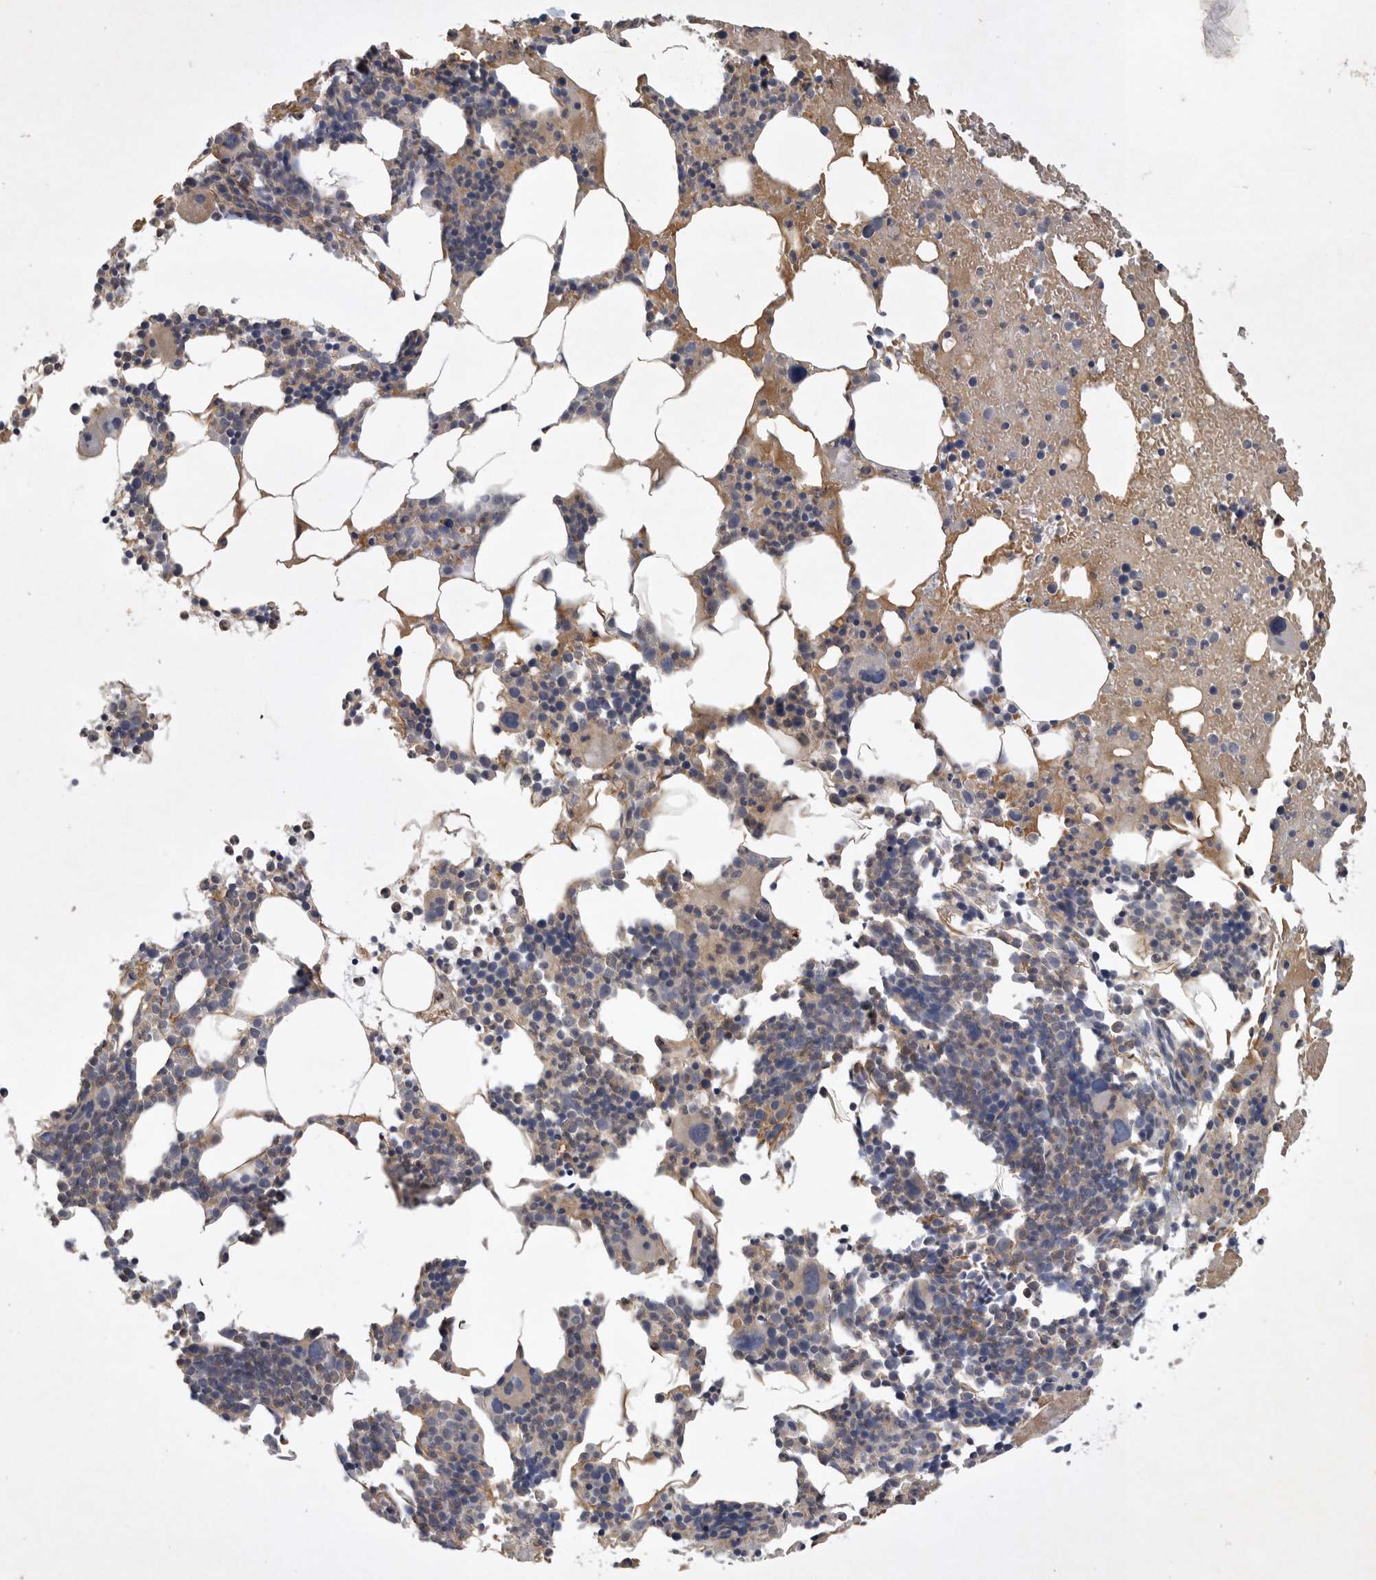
{"staining": {"intensity": "weak", "quantity": ">75%", "location": "cytoplasmic/membranous"}, "tissue": "bone marrow", "cell_type": "Hematopoietic cells", "image_type": "normal", "snomed": [{"axis": "morphology", "description": "Normal tissue, NOS"}, {"axis": "morphology", "description": "Inflammation, NOS"}, {"axis": "topography", "description": "Bone marrow"}], "caption": "Hematopoietic cells display low levels of weak cytoplasmic/membranous staining in about >75% of cells in normal bone marrow. The staining was performed using DAB to visualize the protein expression in brown, while the nuclei were stained in blue with hematoxylin (Magnification: 20x).", "gene": "ANKFY1", "patient": {"sex": "male", "age": 68}}